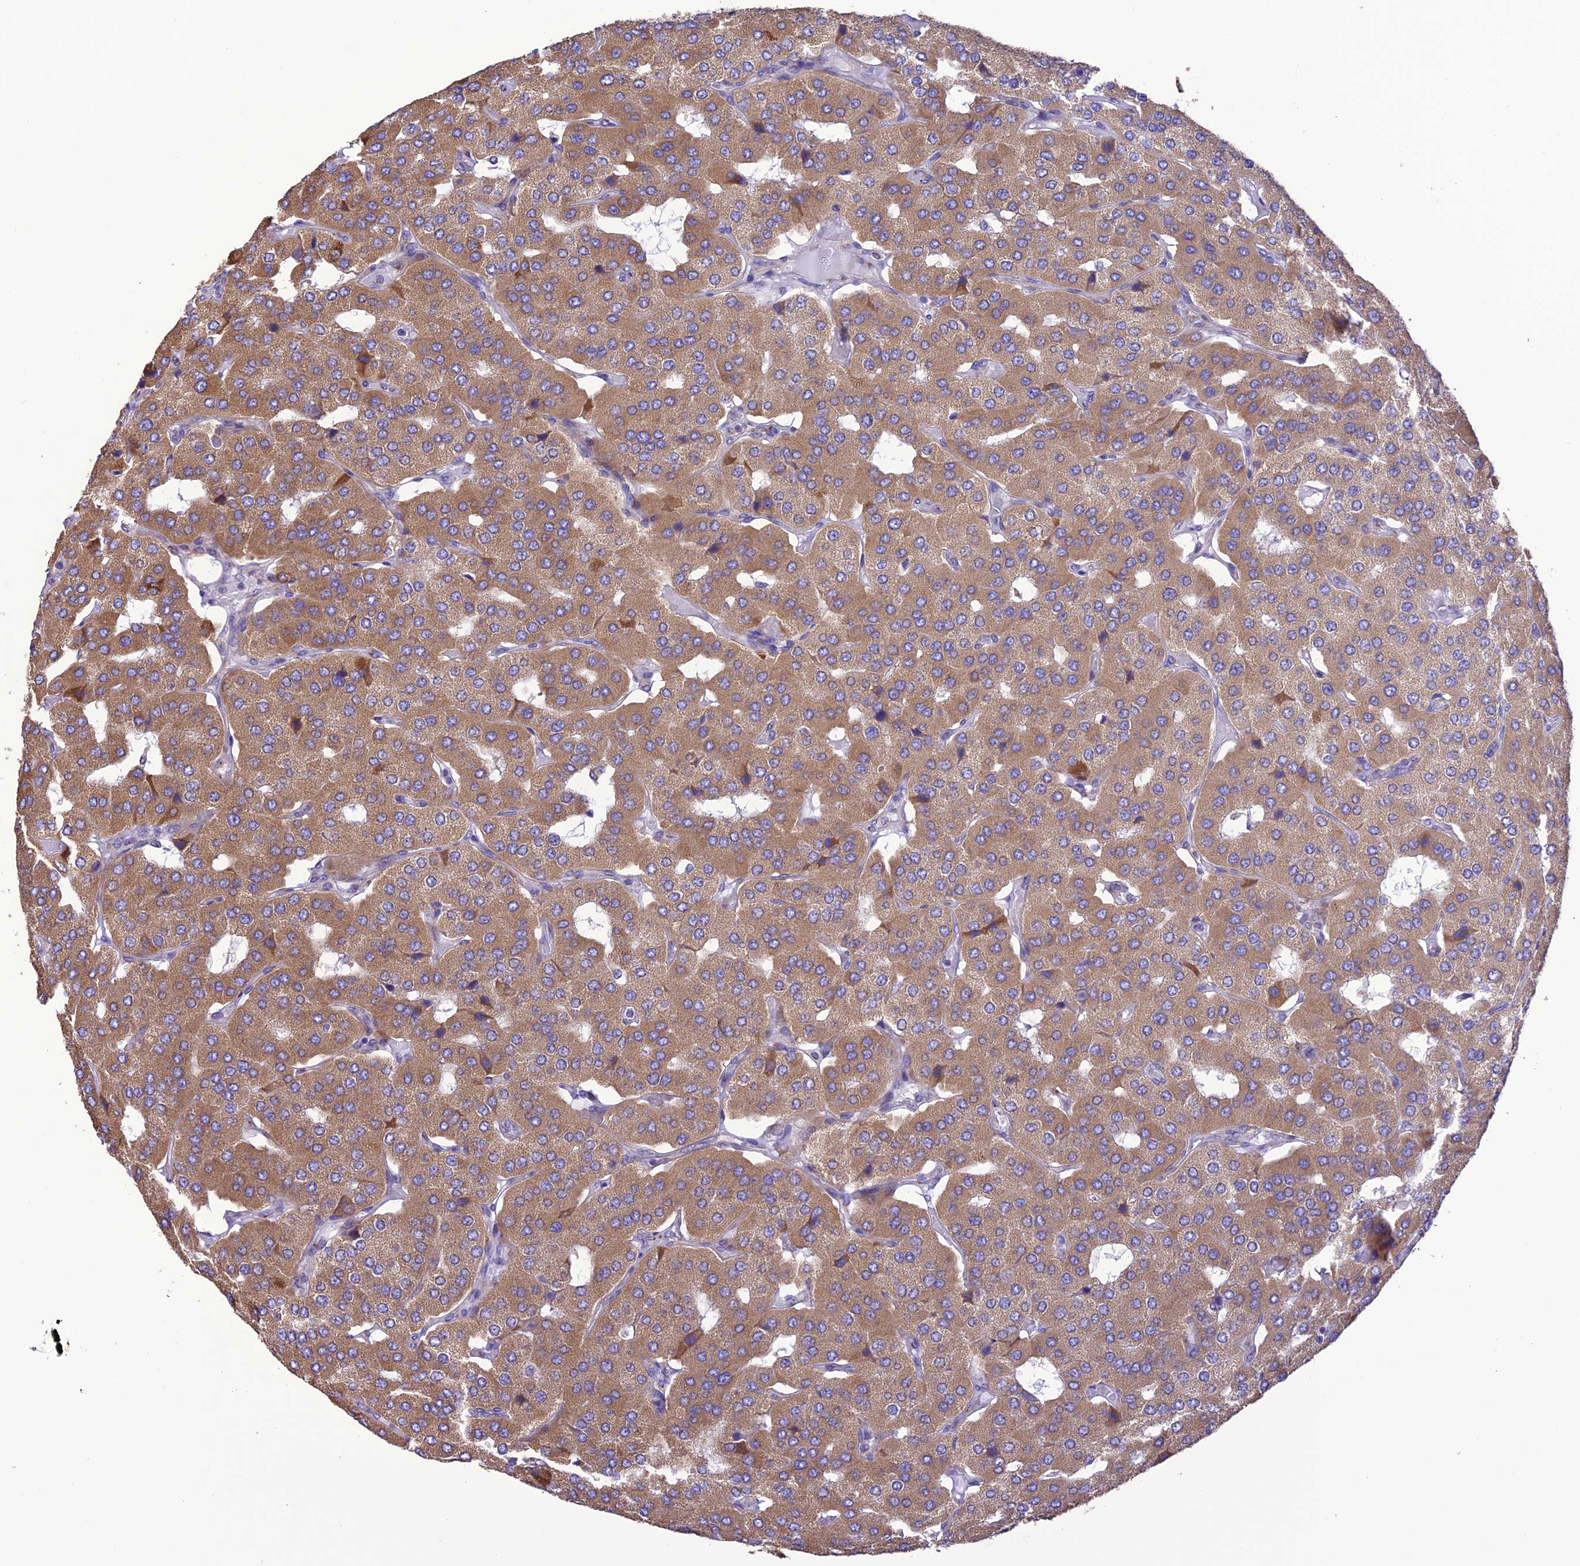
{"staining": {"intensity": "moderate", "quantity": ">75%", "location": "cytoplasmic/membranous"}, "tissue": "parathyroid gland", "cell_type": "Glandular cells", "image_type": "normal", "snomed": [{"axis": "morphology", "description": "Normal tissue, NOS"}, {"axis": "morphology", "description": "Adenoma, NOS"}, {"axis": "topography", "description": "Parathyroid gland"}], "caption": "Benign parathyroid gland was stained to show a protein in brown. There is medium levels of moderate cytoplasmic/membranous expression in about >75% of glandular cells. (DAB (3,3'-diaminobenzidine) IHC, brown staining for protein, blue staining for nuclei).", "gene": "MAP3K12", "patient": {"sex": "female", "age": 86}}